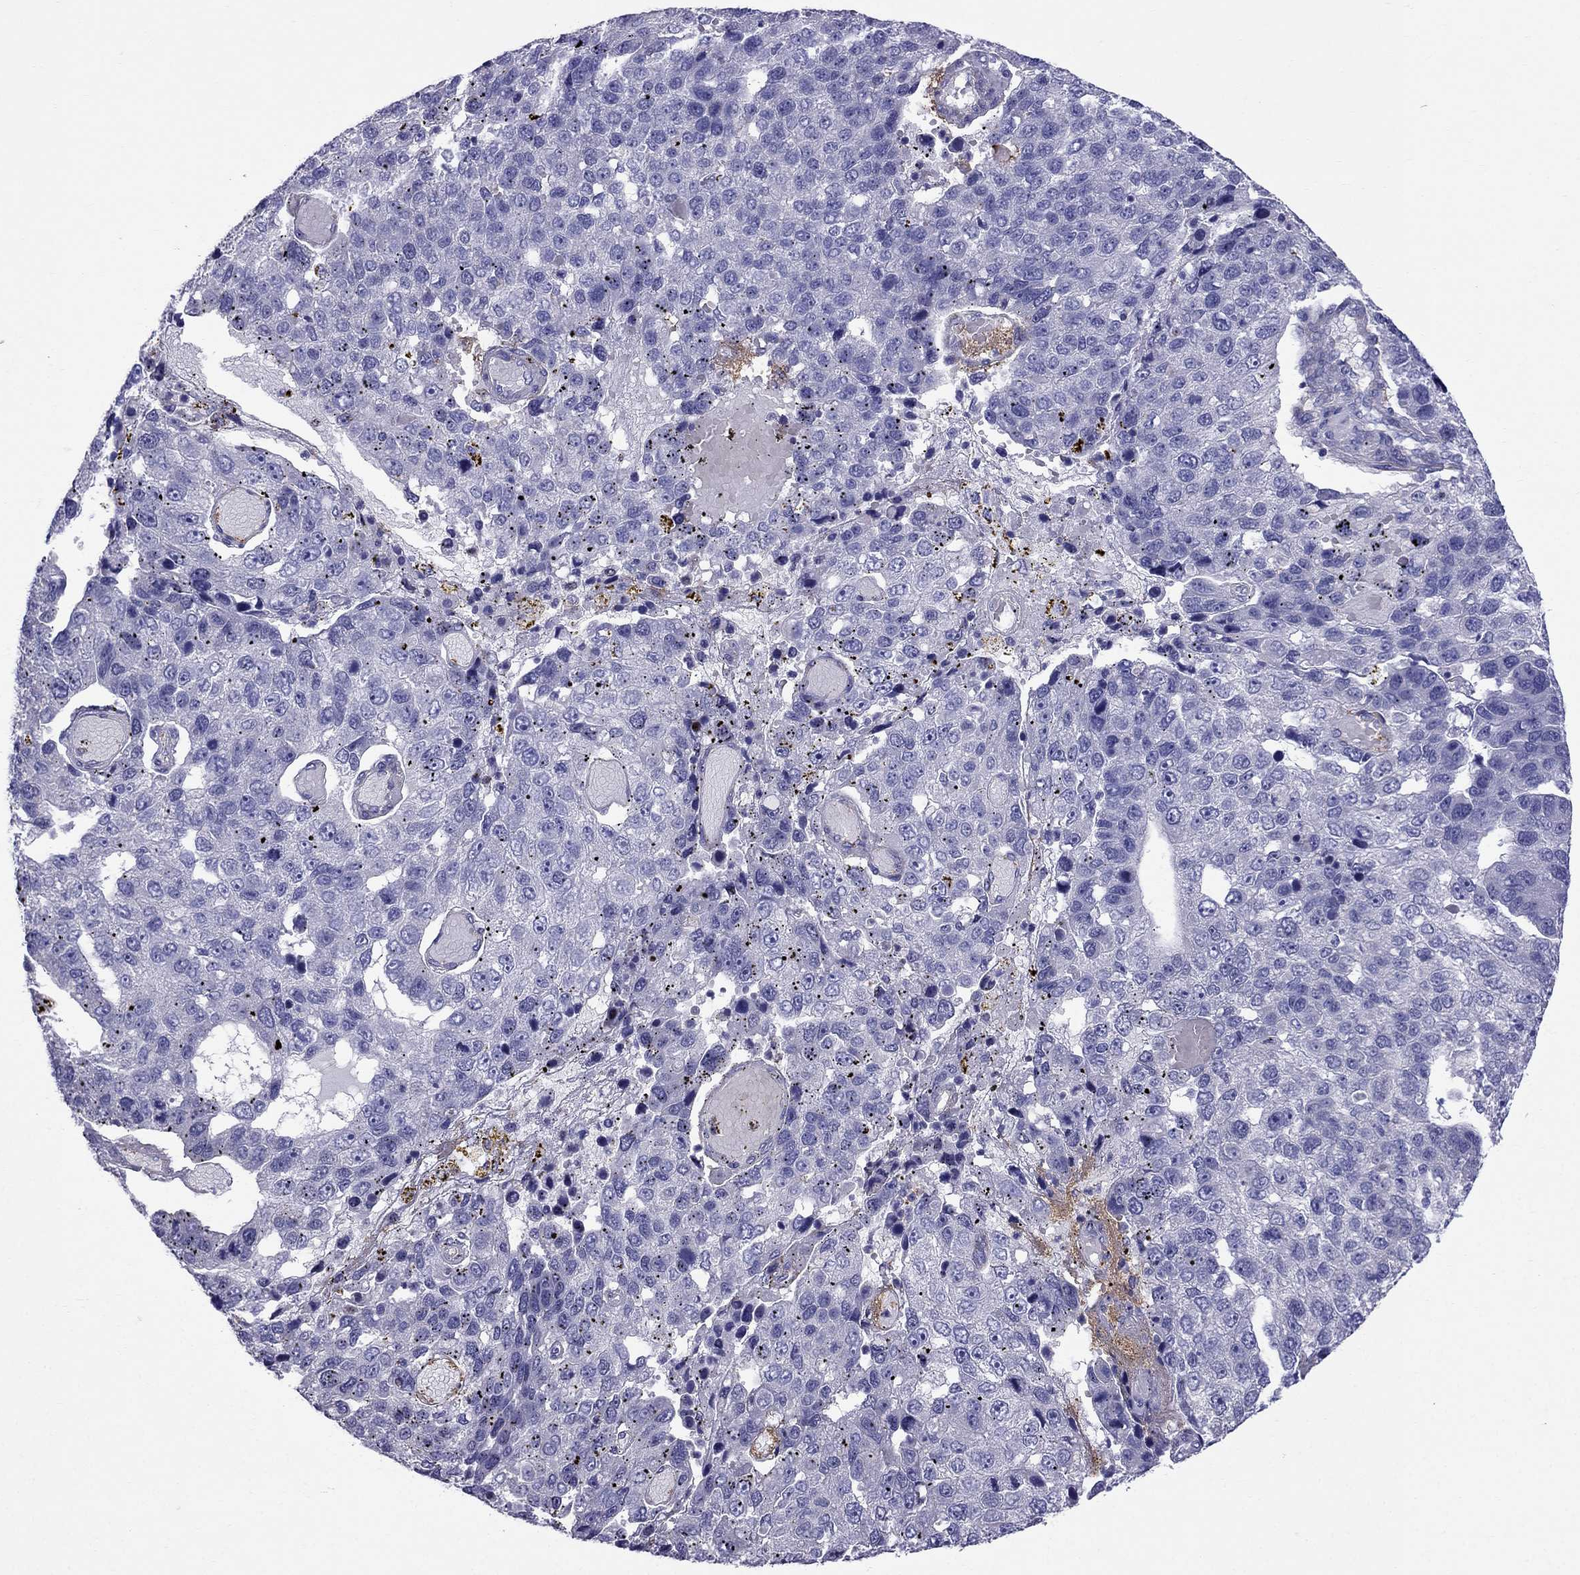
{"staining": {"intensity": "negative", "quantity": "none", "location": "none"}, "tissue": "pancreatic cancer", "cell_type": "Tumor cells", "image_type": "cancer", "snomed": [{"axis": "morphology", "description": "Adenocarcinoma, NOS"}, {"axis": "topography", "description": "Pancreas"}], "caption": "This is an immunohistochemistry micrograph of adenocarcinoma (pancreatic). There is no expression in tumor cells.", "gene": "GPR50", "patient": {"sex": "female", "age": 61}}